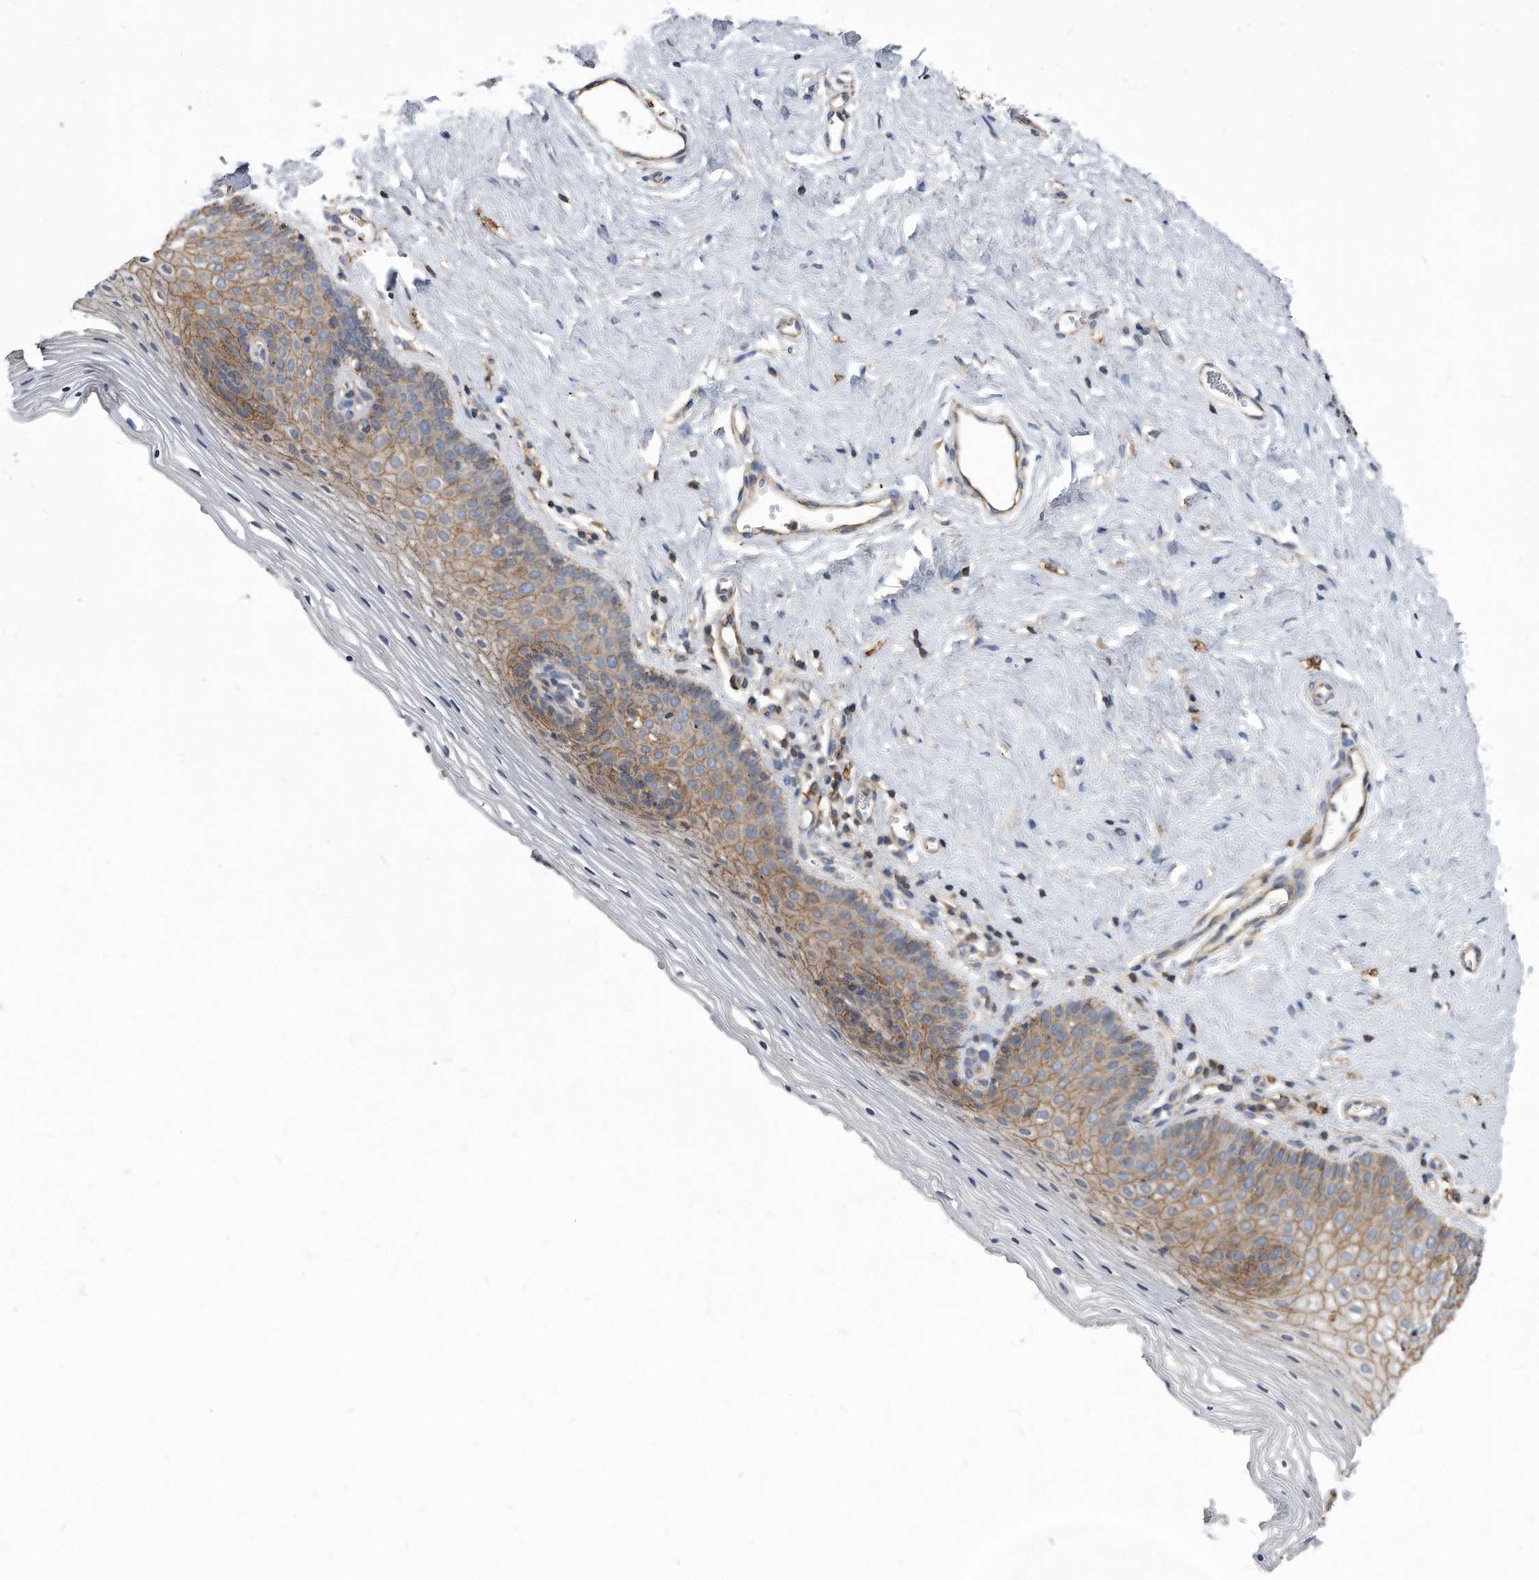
{"staining": {"intensity": "moderate", "quantity": ">75%", "location": "cytoplasmic/membranous"}, "tissue": "vagina", "cell_type": "Squamous epithelial cells", "image_type": "normal", "snomed": [{"axis": "morphology", "description": "Normal tissue, NOS"}, {"axis": "topography", "description": "Vagina"}], "caption": "Immunohistochemistry (DAB) staining of normal vagina demonstrates moderate cytoplasmic/membranous protein expression in about >75% of squamous epithelial cells. (Brightfield microscopy of DAB IHC at high magnification).", "gene": "ATG5", "patient": {"sex": "female", "age": 32}}